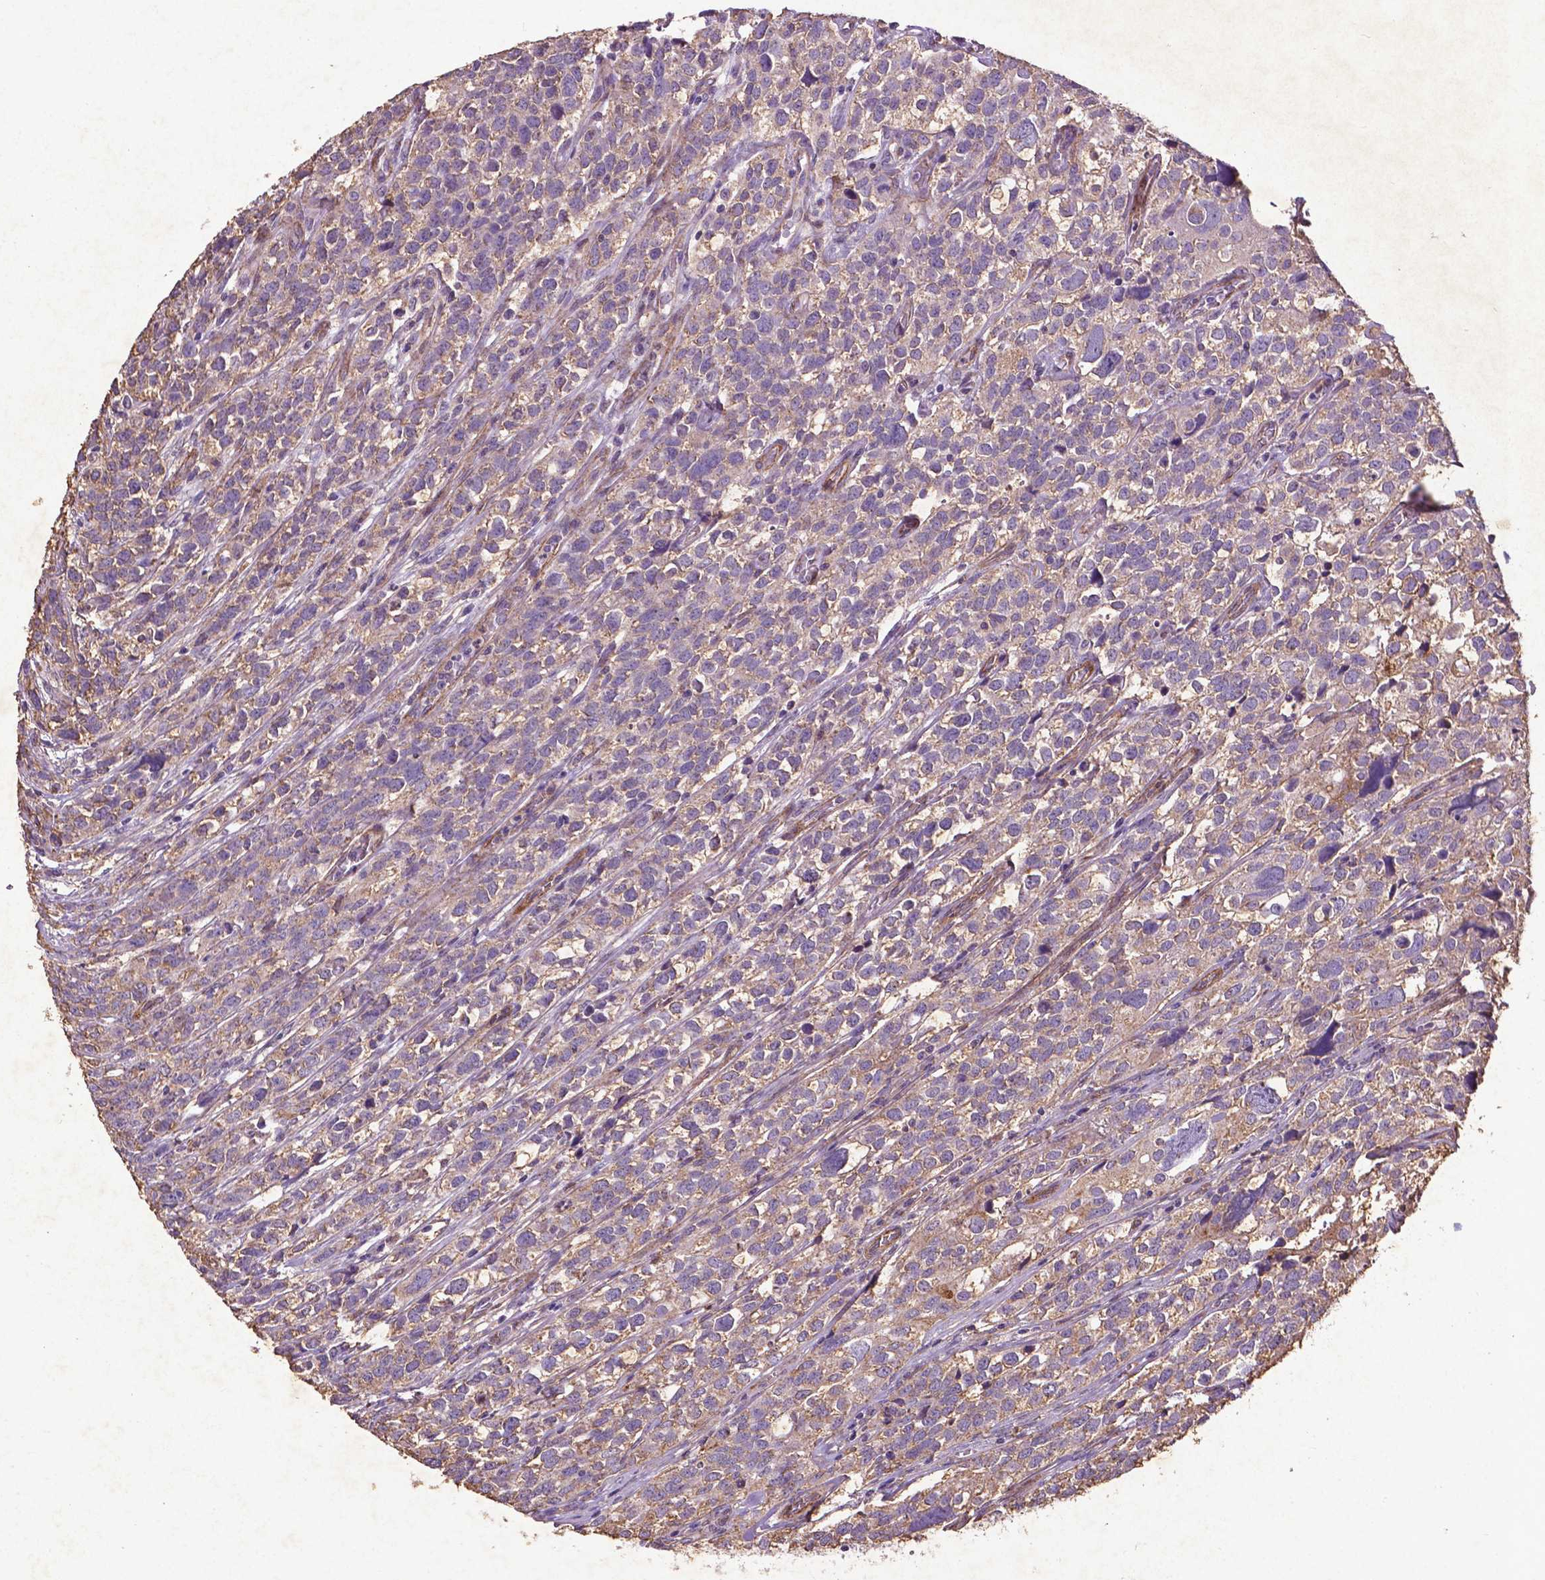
{"staining": {"intensity": "weak", "quantity": "25%-75%", "location": "cytoplasmic/membranous"}, "tissue": "urothelial cancer", "cell_type": "Tumor cells", "image_type": "cancer", "snomed": [{"axis": "morphology", "description": "Urothelial carcinoma, High grade"}, {"axis": "topography", "description": "Urinary bladder"}], "caption": "A histopathology image of human high-grade urothelial carcinoma stained for a protein reveals weak cytoplasmic/membranous brown staining in tumor cells.", "gene": "RRAS", "patient": {"sex": "female", "age": 58}}